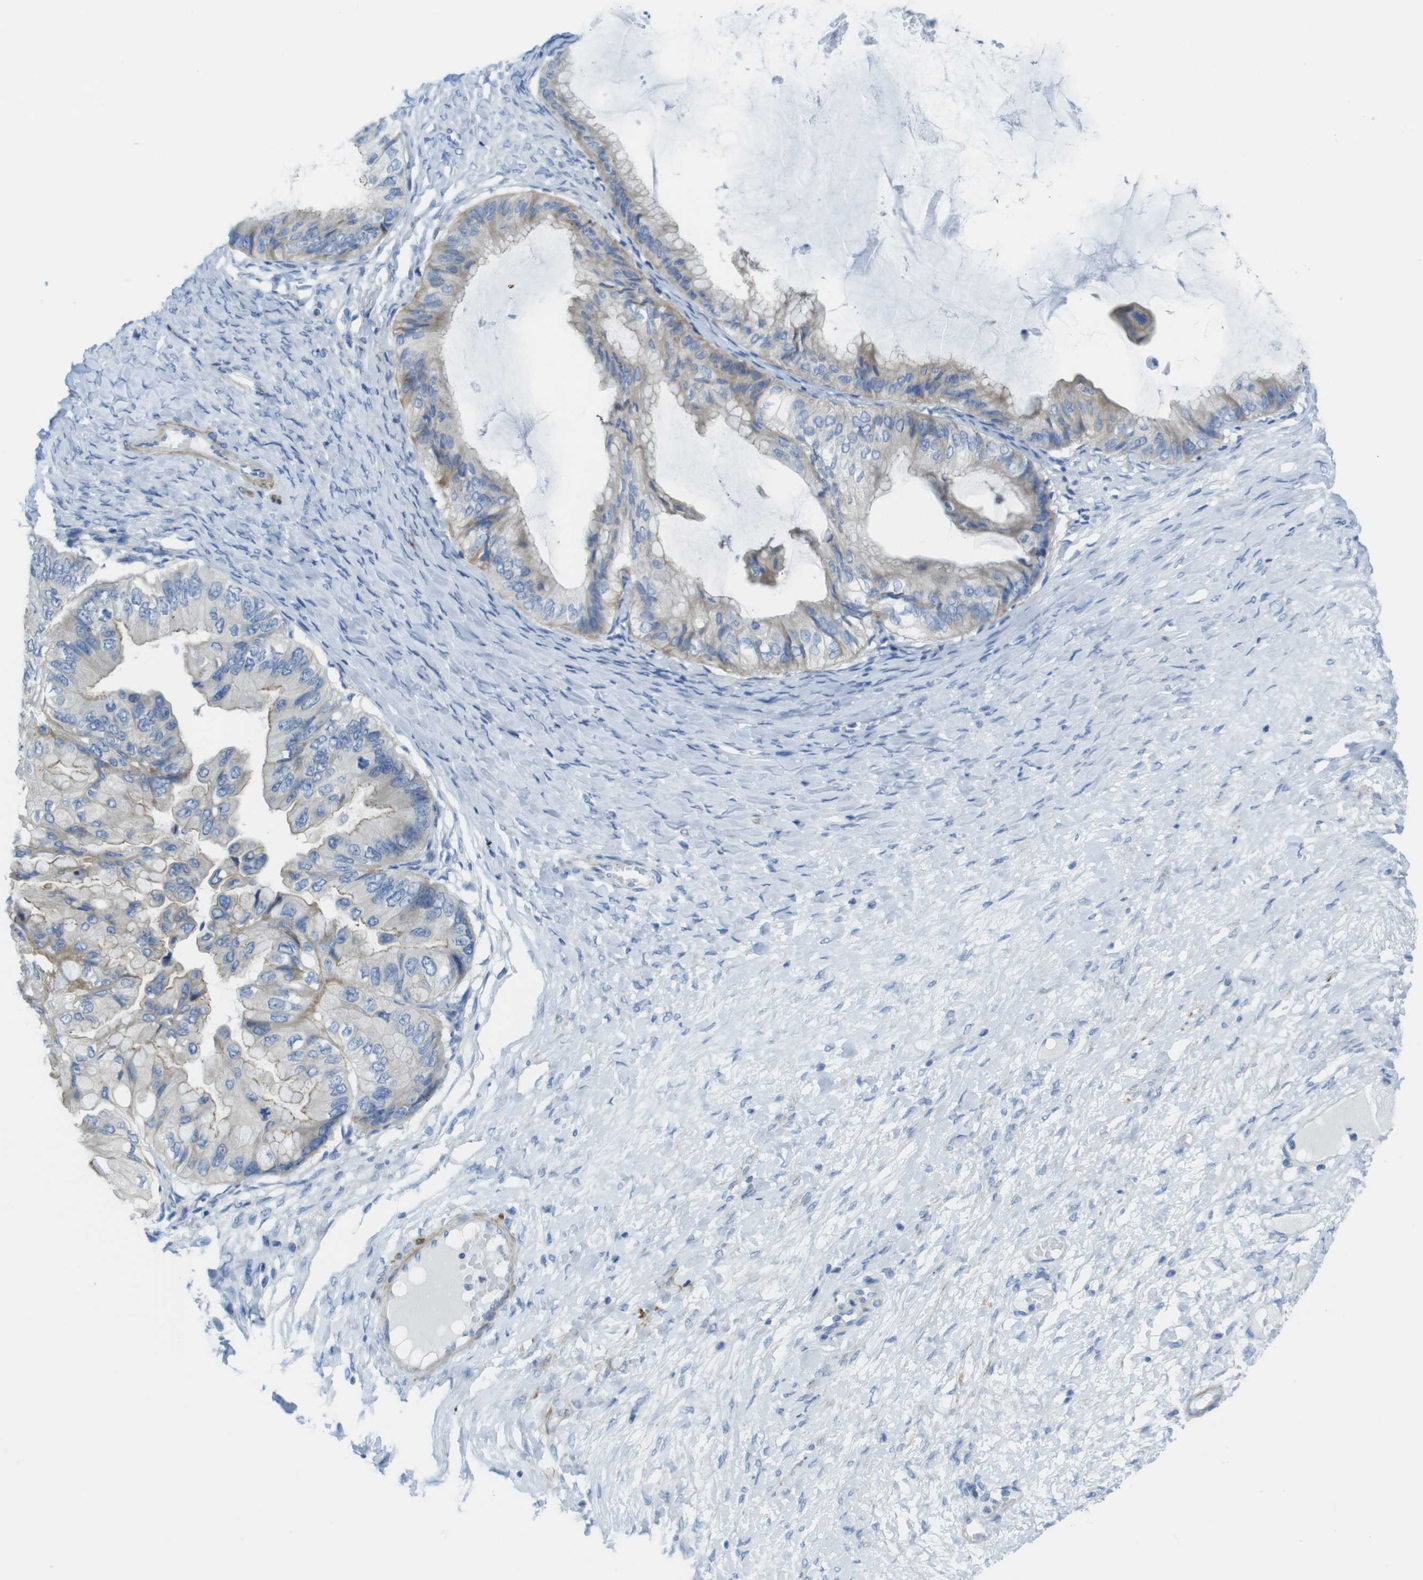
{"staining": {"intensity": "moderate", "quantity": ">75%", "location": "cytoplasmic/membranous"}, "tissue": "ovarian cancer", "cell_type": "Tumor cells", "image_type": "cancer", "snomed": [{"axis": "morphology", "description": "Cystadenocarcinoma, mucinous, NOS"}, {"axis": "topography", "description": "Ovary"}], "caption": "Brown immunohistochemical staining in ovarian mucinous cystadenocarcinoma shows moderate cytoplasmic/membranous expression in approximately >75% of tumor cells. (Stains: DAB in brown, nuclei in blue, Microscopy: brightfield microscopy at high magnification).", "gene": "ASIC5", "patient": {"sex": "female", "age": 61}}